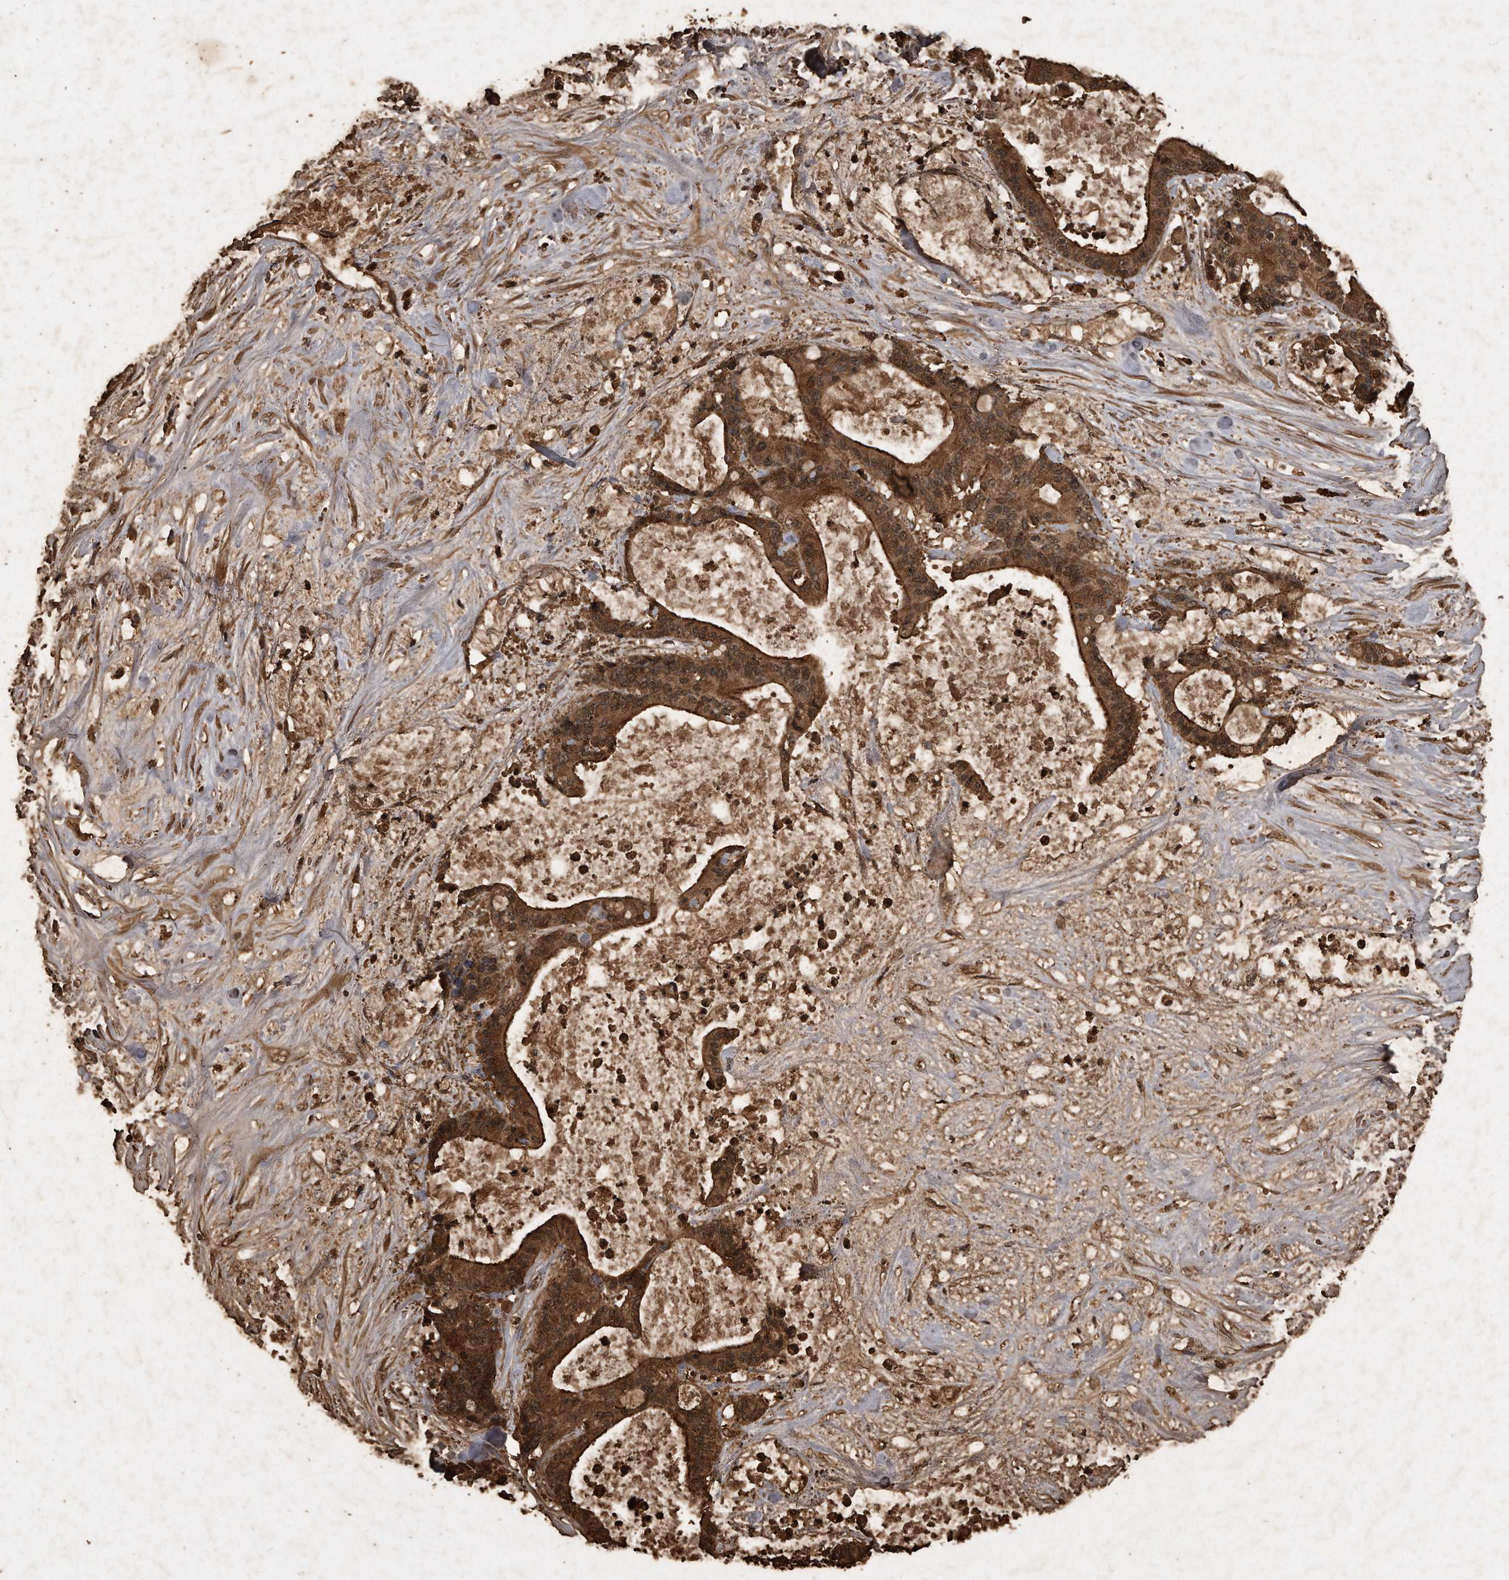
{"staining": {"intensity": "strong", "quantity": ">75%", "location": "cytoplasmic/membranous"}, "tissue": "liver cancer", "cell_type": "Tumor cells", "image_type": "cancer", "snomed": [{"axis": "morphology", "description": "Cholangiocarcinoma"}, {"axis": "topography", "description": "Liver"}], "caption": "Strong cytoplasmic/membranous expression for a protein is identified in approximately >75% of tumor cells of cholangiocarcinoma (liver) using IHC.", "gene": "CFLAR", "patient": {"sex": "female", "age": 73}}